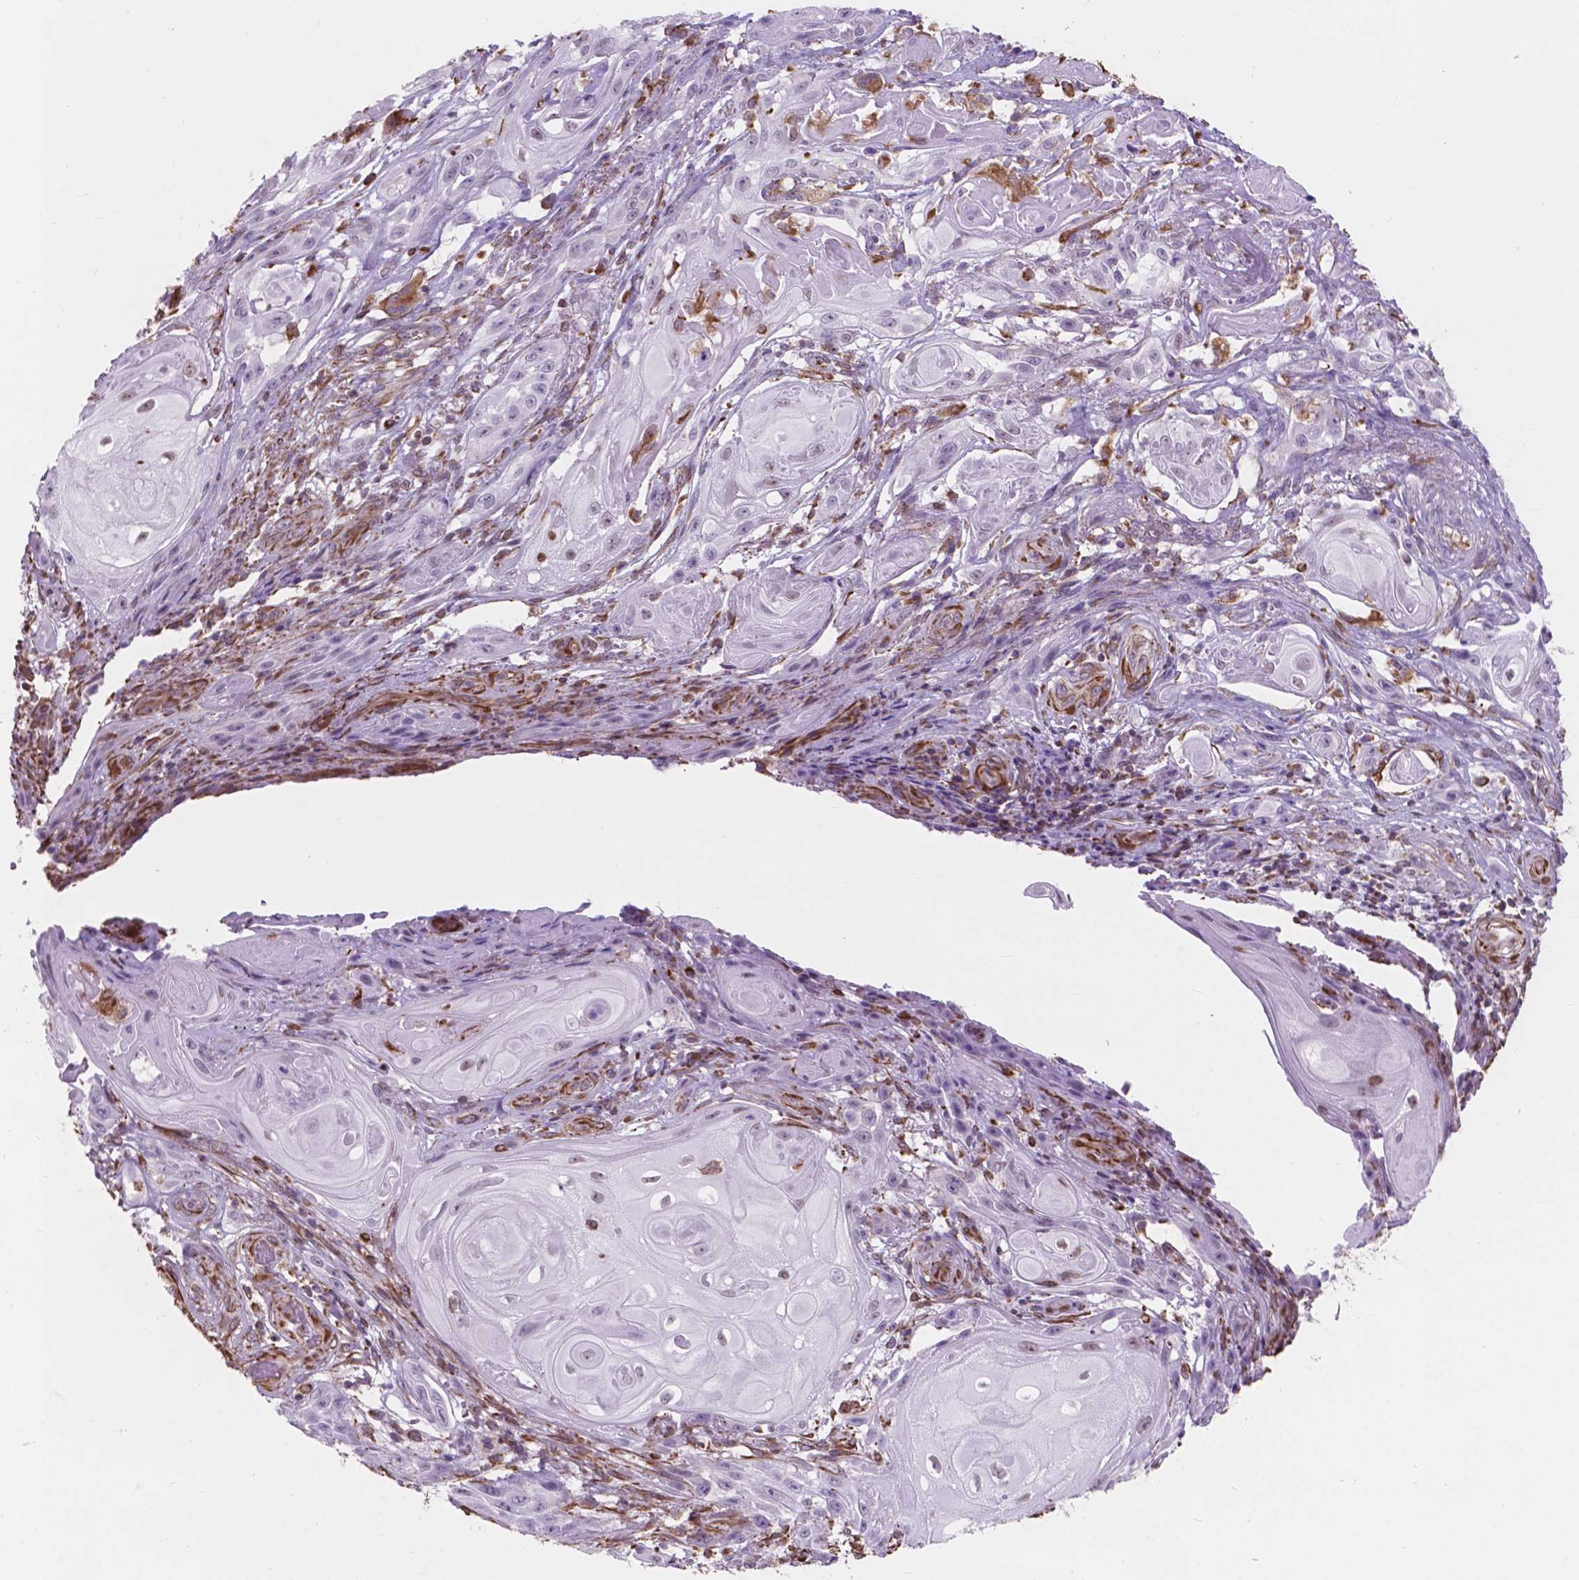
{"staining": {"intensity": "negative", "quantity": "none", "location": "none"}, "tissue": "skin cancer", "cell_type": "Tumor cells", "image_type": "cancer", "snomed": [{"axis": "morphology", "description": "Squamous cell carcinoma, NOS"}, {"axis": "topography", "description": "Skin"}], "caption": "Protein analysis of skin cancer (squamous cell carcinoma) shows no significant positivity in tumor cells. (DAB immunohistochemistry, high magnification).", "gene": "AMOT", "patient": {"sex": "male", "age": 62}}